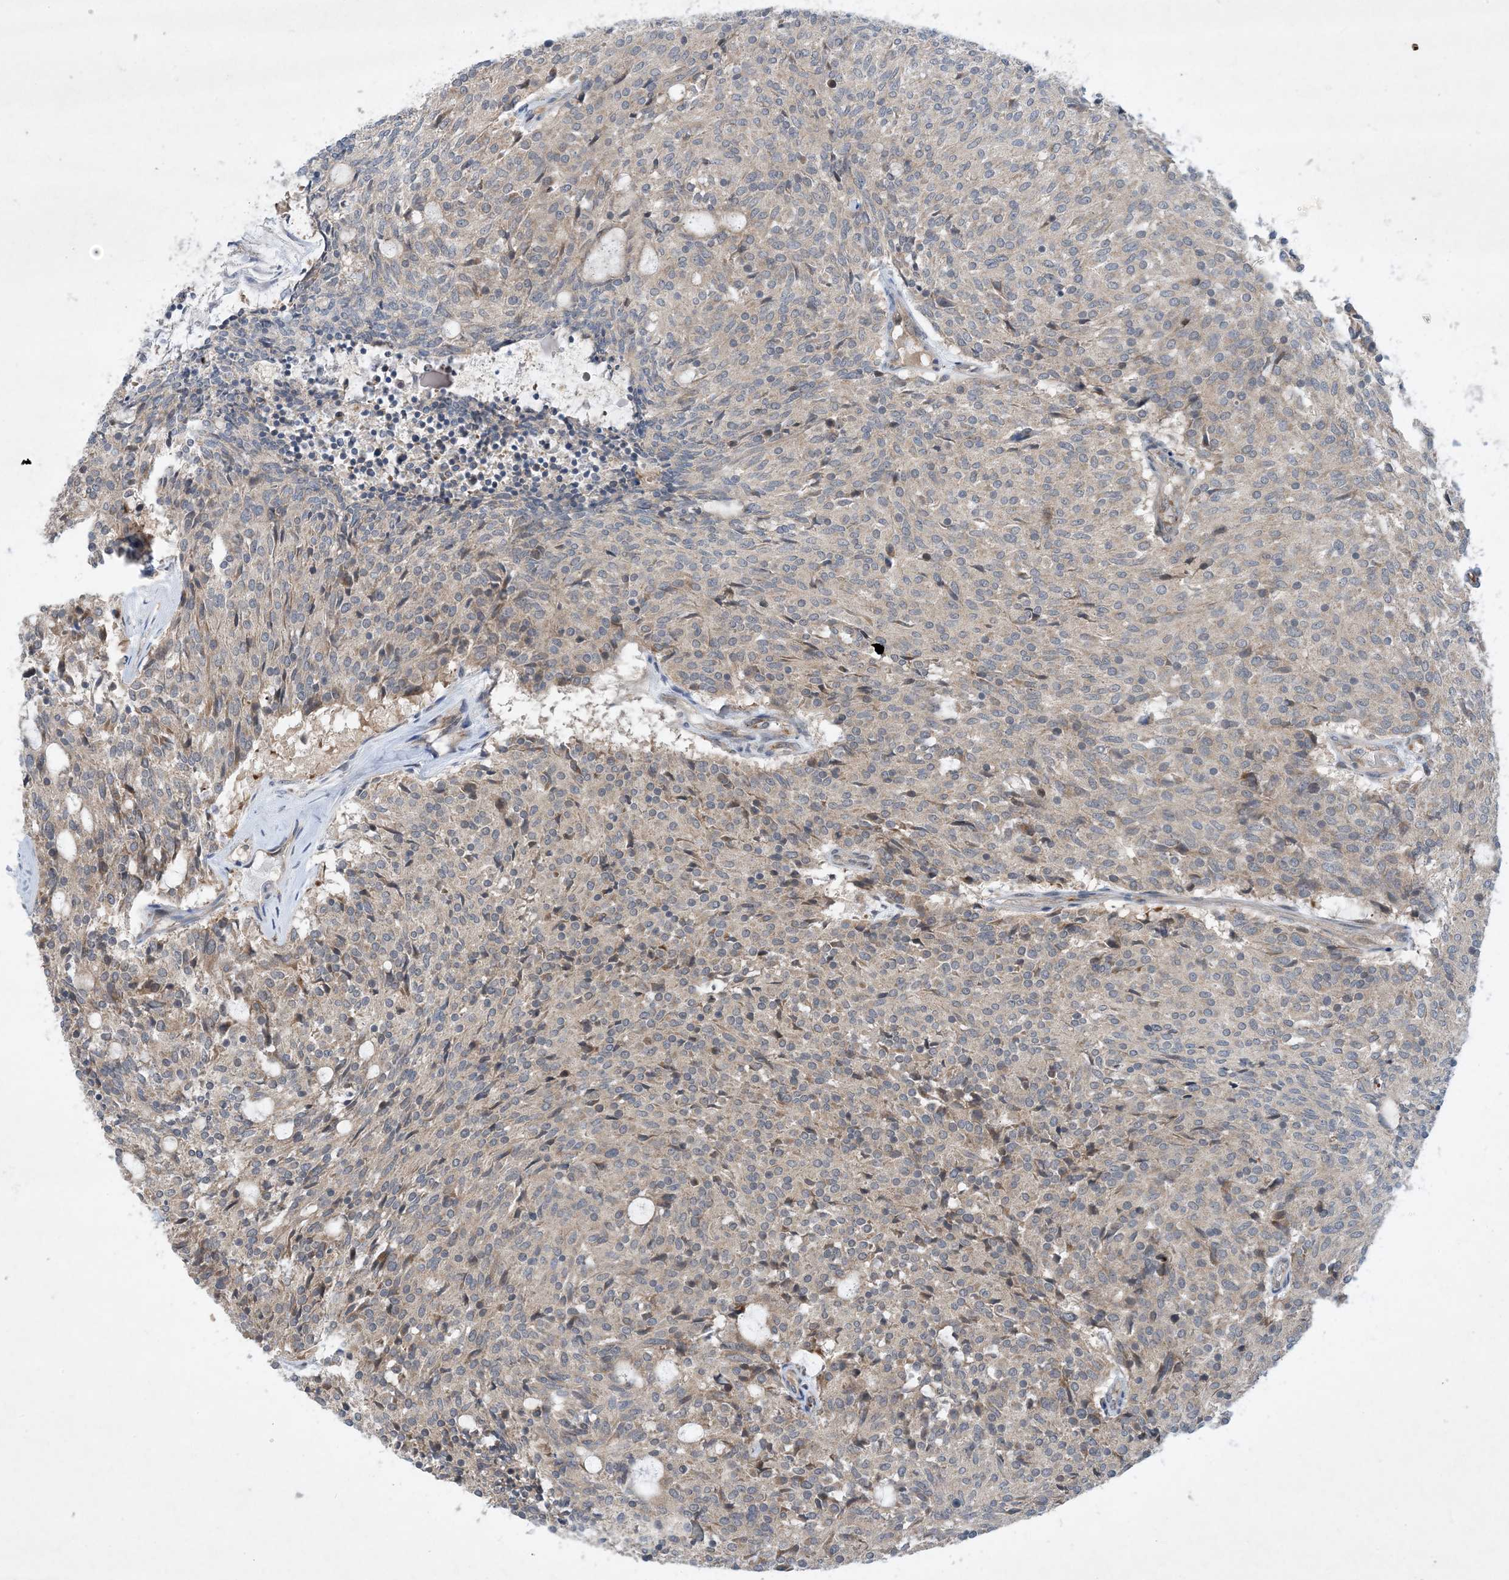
{"staining": {"intensity": "weak", "quantity": "<25%", "location": "cytoplasmic/membranous"}, "tissue": "carcinoid", "cell_type": "Tumor cells", "image_type": "cancer", "snomed": [{"axis": "morphology", "description": "Carcinoid, malignant, NOS"}, {"axis": "topography", "description": "Pancreas"}], "caption": "Malignant carcinoid was stained to show a protein in brown. There is no significant positivity in tumor cells.", "gene": "TINAG", "patient": {"sex": "female", "age": 54}}